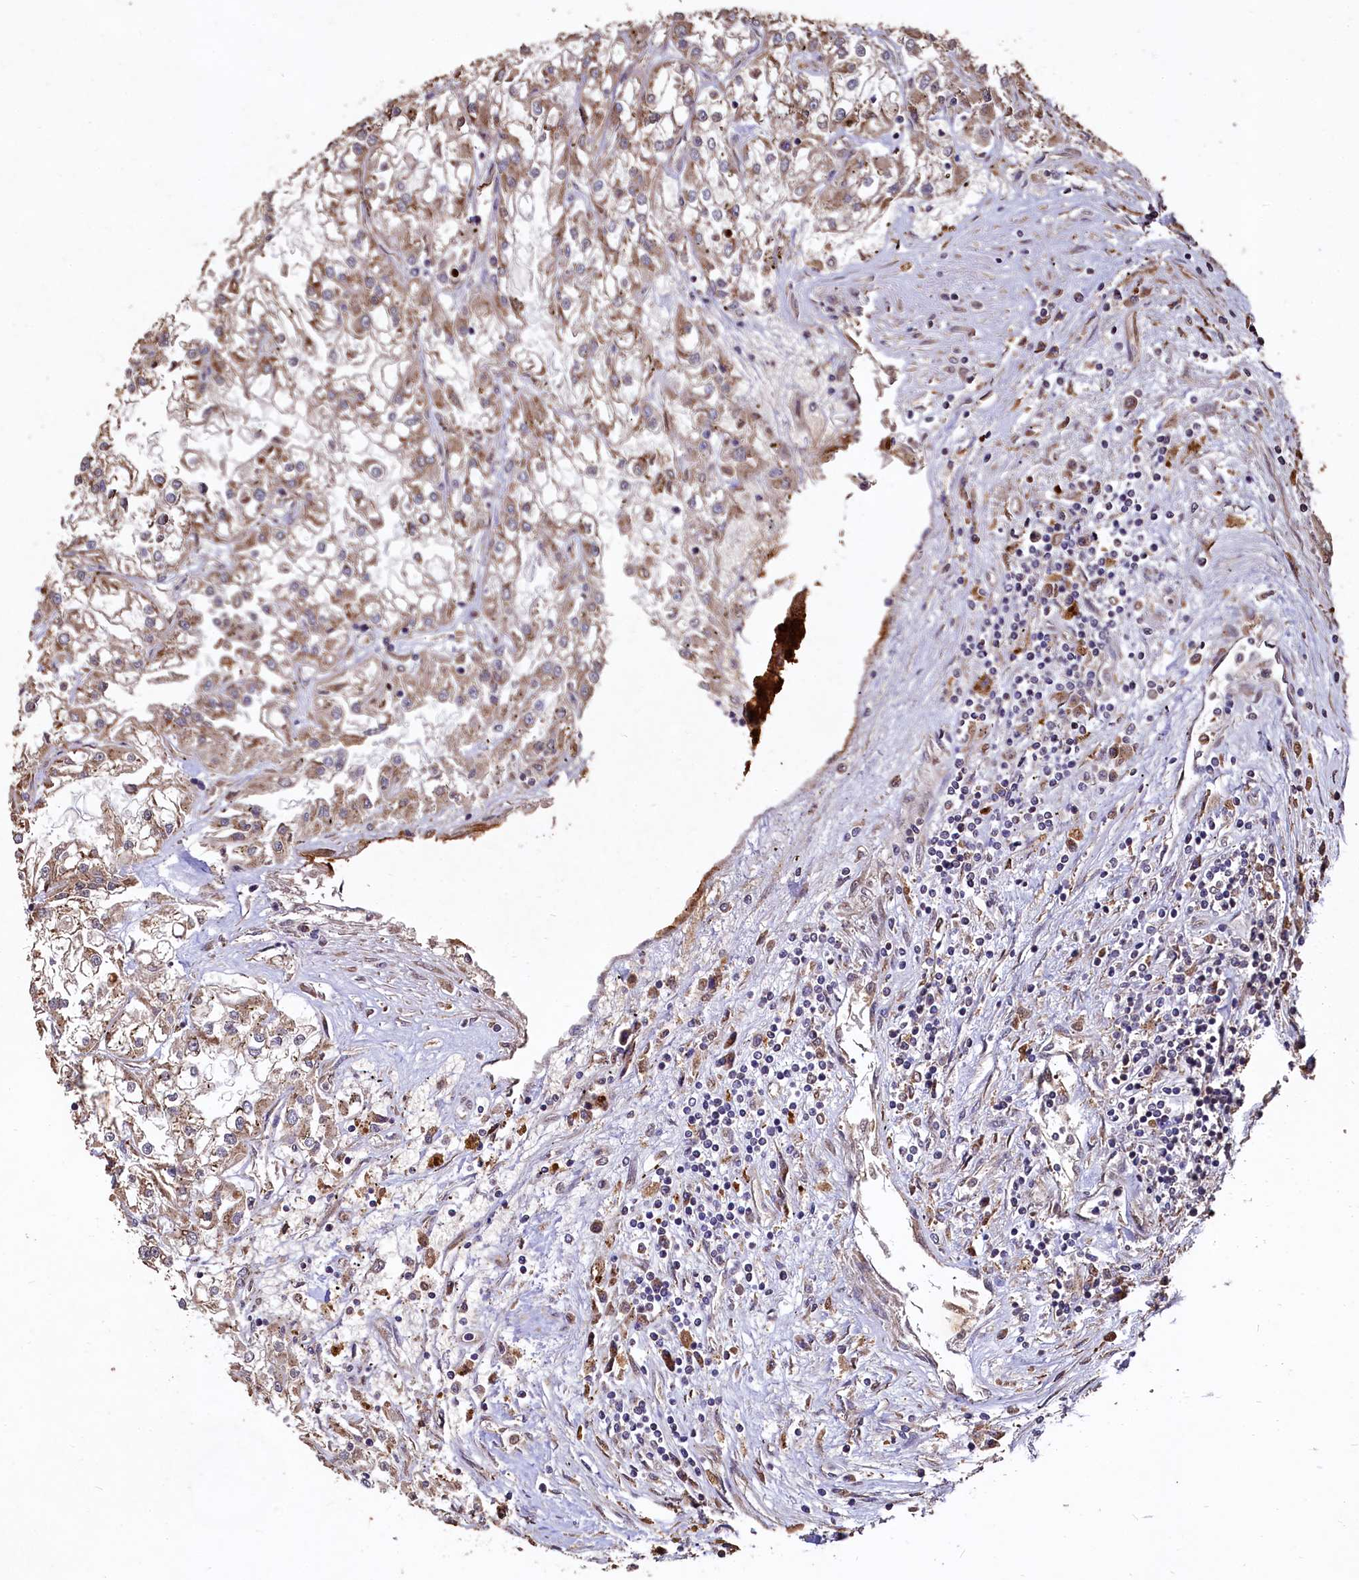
{"staining": {"intensity": "weak", "quantity": "25%-75%", "location": "cytoplasmic/membranous"}, "tissue": "renal cancer", "cell_type": "Tumor cells", "image_type": "cancer", "snomed": [{"axis": "morphology", "description": "Adenocarcinoma, NOS"}, {"axis": "topography", "description": "Kidney"}], "caption": "A brown stain shows weak cytoplasmic/membranous staining of a protein in human renal cancer (adenocarcinoma) tumor cells.", "gene": "LSM4", "patient": {"sex": "female", "age": 52}}